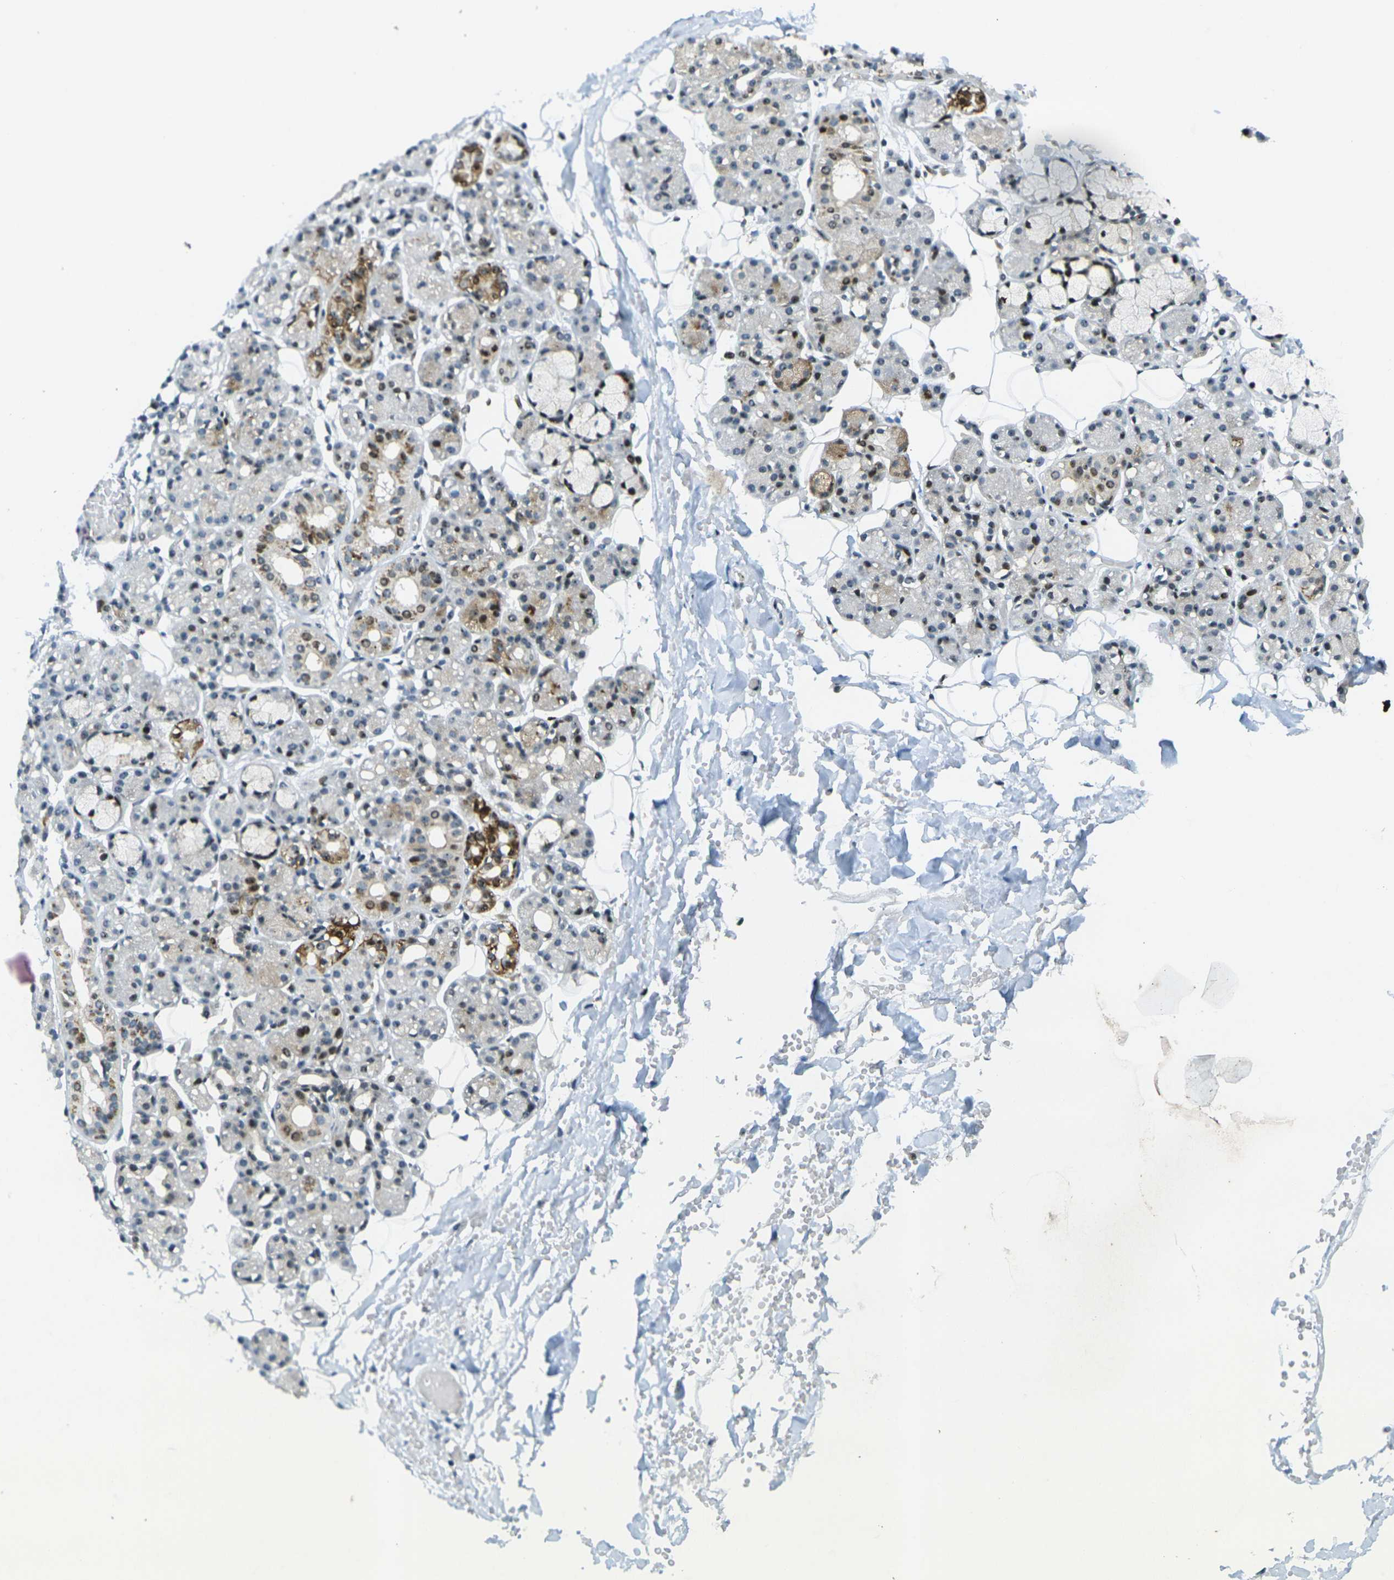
{"staining": {"intensity": "moderate", "quantity": "25%-75%", "location": "cytoplasmic/membranous,nuclear"}, "tissue": "salivary gland", "cell_type": "Glandular cells", "image_type": "normal", "snomed": [{"axis": "morphology", "description": "Normal tissue, NOS"}, {"axis": "topography", "description": "Salivary gland"}], "caption": "Immunohistochemistry (IHC) histopathology image of normal salivary gland: salivary gland stained using immunohistochemistry (IHC) shows medium levels of moderate protein expression localized specifically in the cytoplasmic/membranous,nuclear of glandular cells, appearing as a cytoplasmic/membranous,nuclear brown color.", "gene": "UBE2C", "patient": {"sex": "male", "age": 63}}